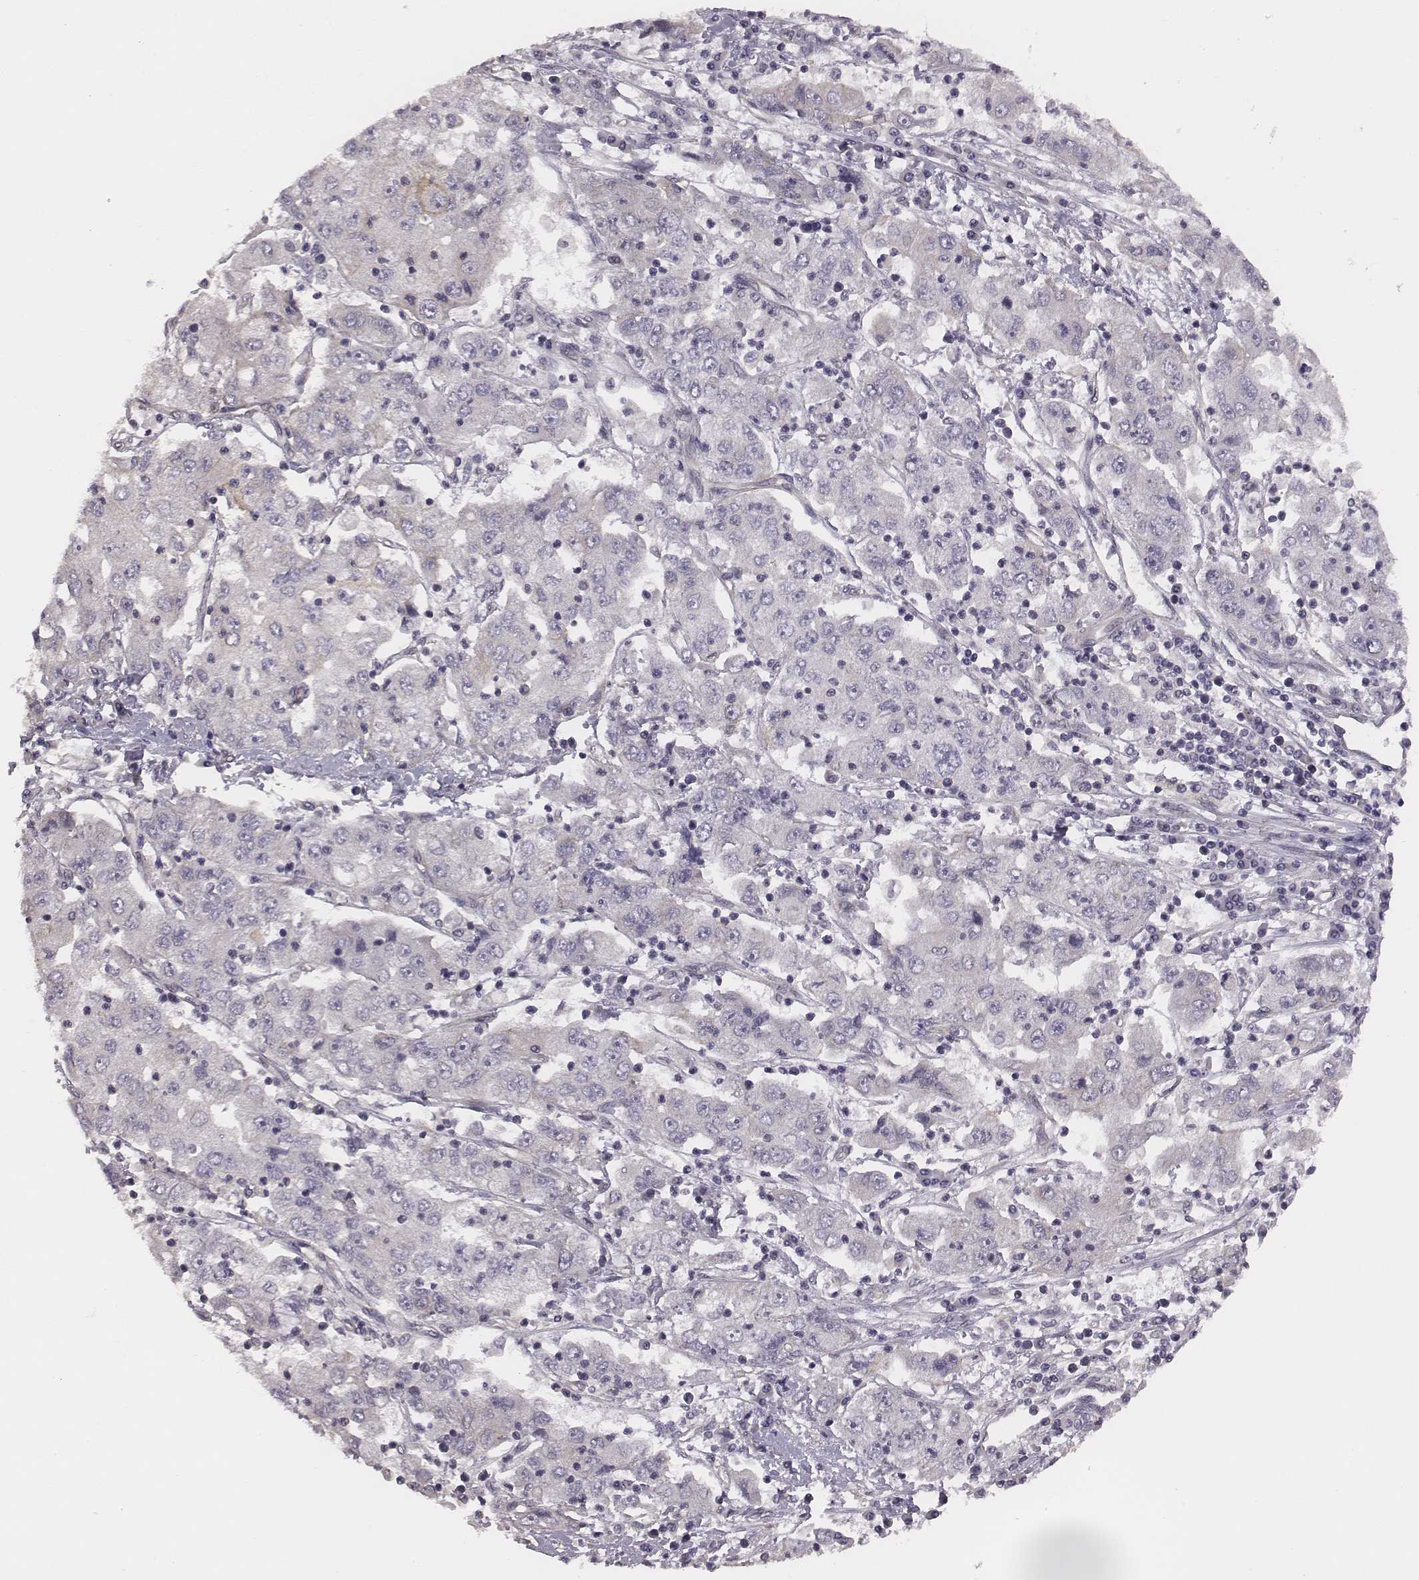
{"staining": {"intensity": "negative", "quantity": "none", "location": "none"}, "tissue": "cervical cancer", "cell_type": "Tumor cells", "image_type": "cancer", "snomed": [{"axis": "morphology", "description": "Squamous cell carcinoma, NOS"}, {"axis": "topography", "description": "Cervix"}], "caption": "DAB immunohistochemical staining of human cervical cancer (squamous cell carcinoma) reveals no significant staining in tumor cells.", "gene": "SCARF1", "patient": {"sex": "female", "age": 36}}